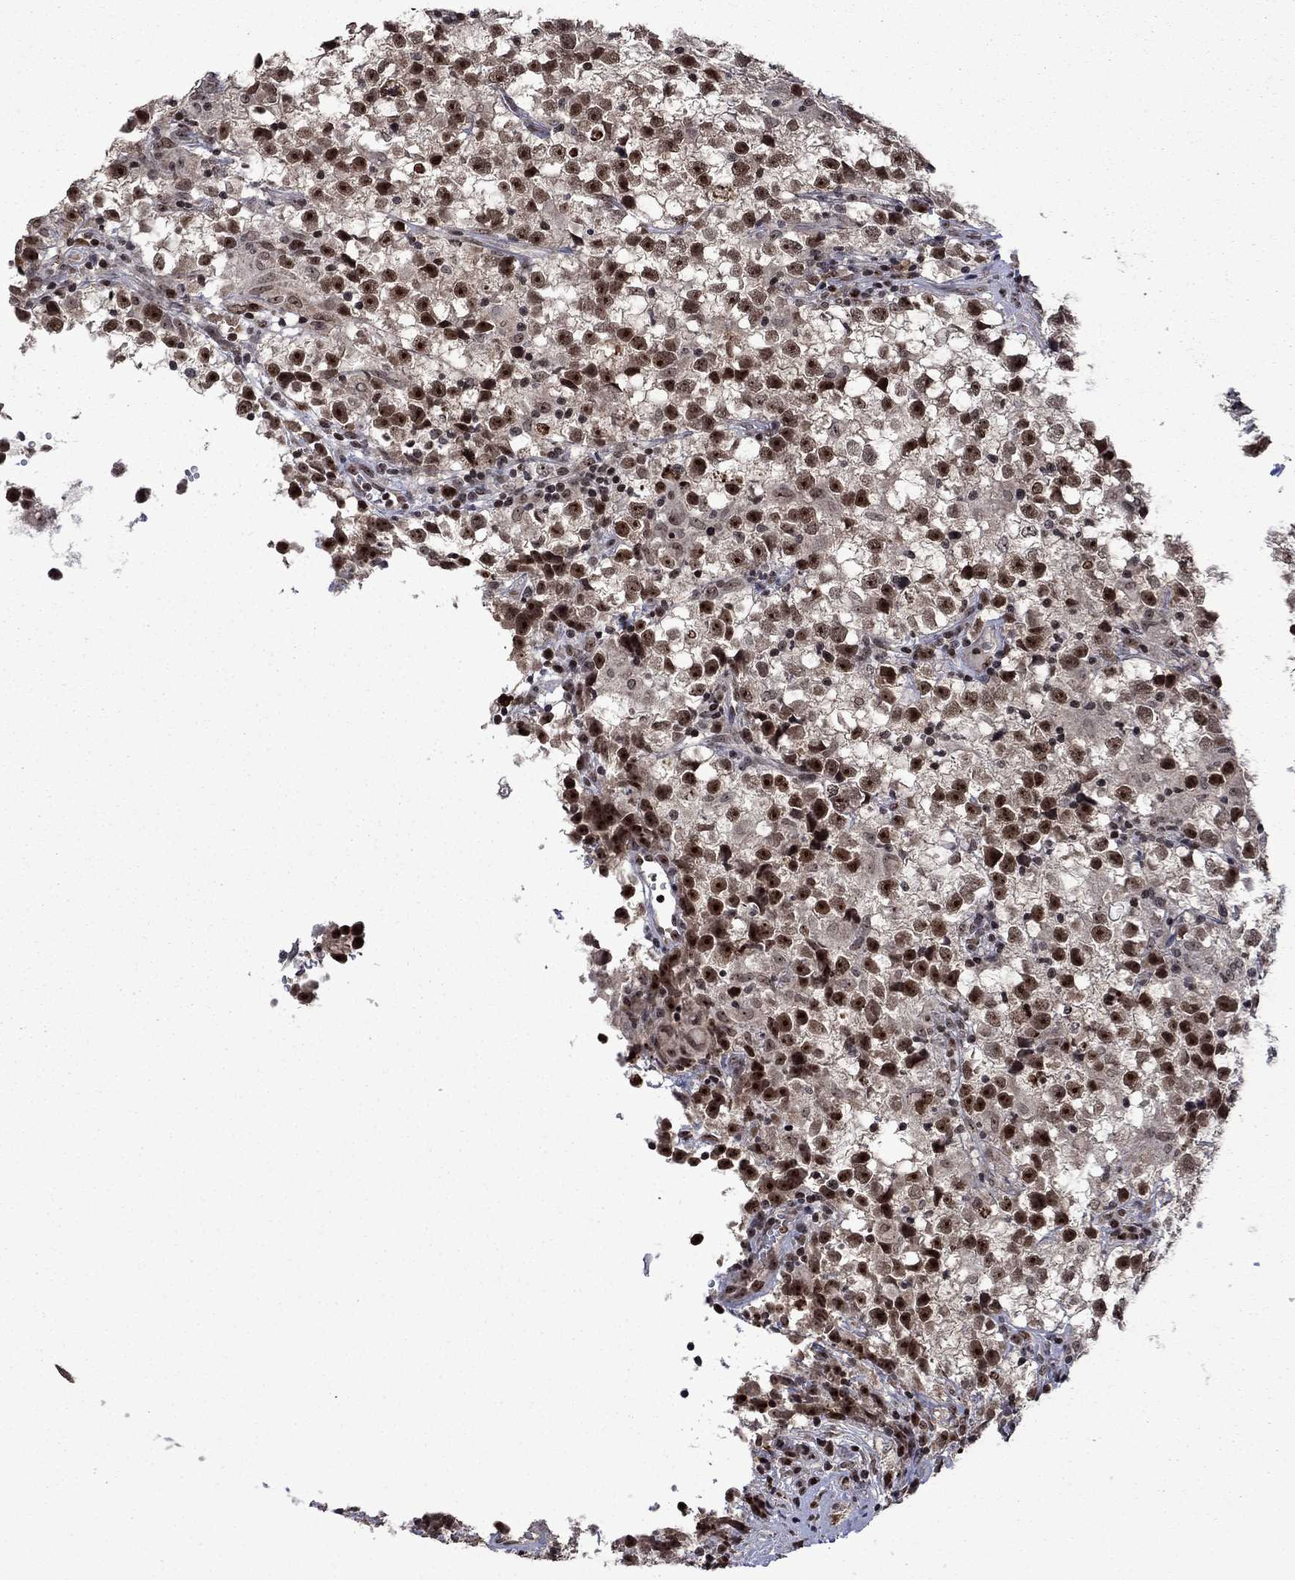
{"staining": {"intensity": "moderate", "quantity": "25%-75%", "location": "nuclear"}, "tissue": "testis cancer", "cell_type": "Tumor cells", "image_type": "cancer", "snomed": [{"axis": "morphology", "description": "Seminoma, NOS"}, {"axis": "topography", "description": "Testis"}], "caption": "Immunohistochemistry staining of testis cancer (seminoma), which reveals medium levels of moderate nuclear staining in approximately 25%-75% of tumor cells indicating moderate nuclear protein expression. The staining was performed using DAB (3,3'-diaminobenzidine) (brown) for protein detection and nuclei were counterstained in hematoxylin (blue).", "gene": "FBL", "patient": {"sex": "male", "age": 31}}